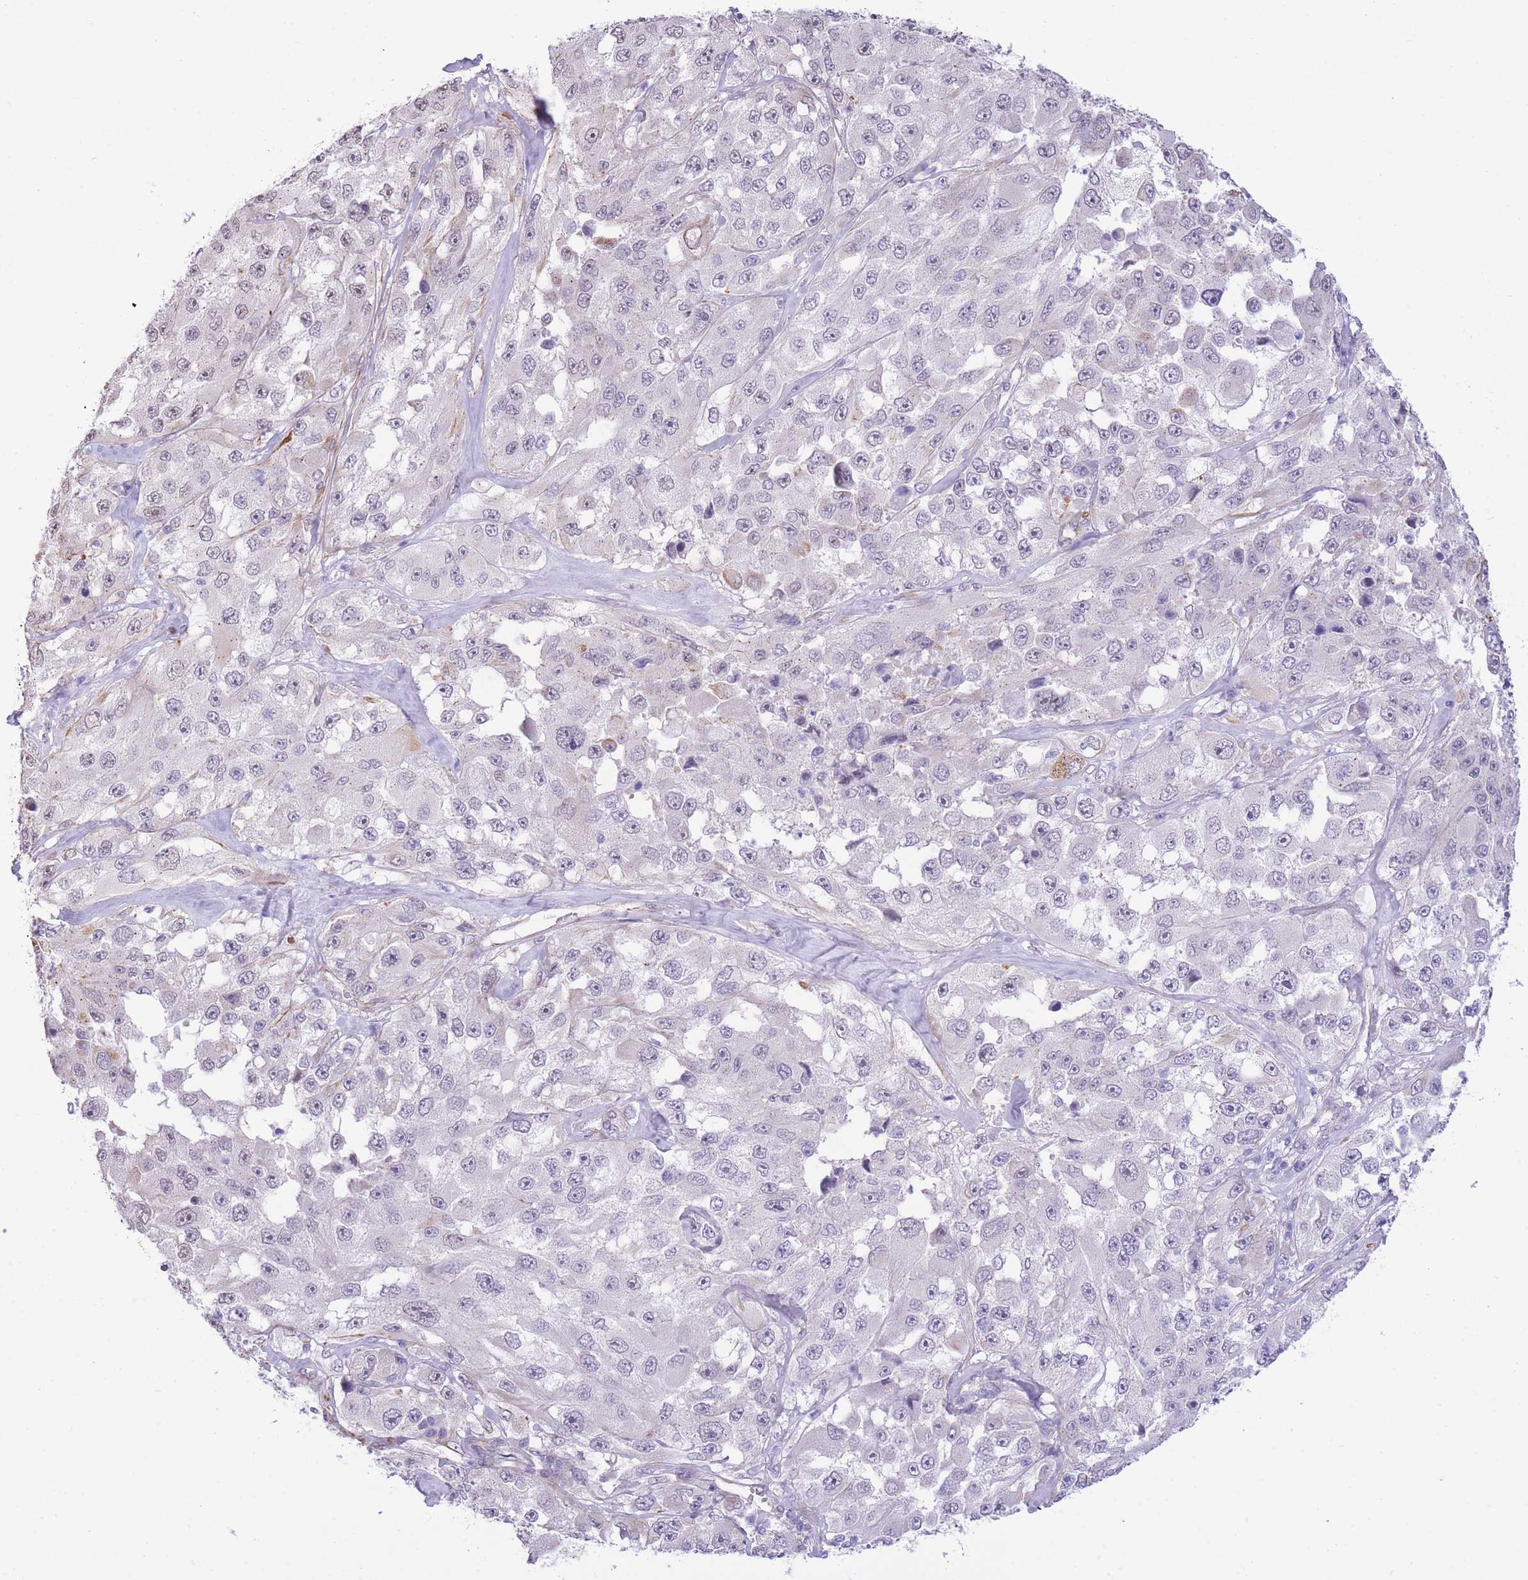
{"staining": {"intensity": "negative", "quantity": "none", "location": "none"}, "tissue": "melanoma", "cell_type": "Tumor cells", "image_type": "cancer", "snomed": [{"axis": "morphology", "description": "Malignant melanoma, Metastatic site"}, {"axis": "topography", "description": "Lymph node"}], "caption": "Immunohistochemistry (IHC) micrograph of human malignant melanoma (metastatic site) stained for a protein (brown), which exhibits no staining in tumor cells.", "gene": "PSG8", "patient": {"sex": "male", "age": 62}}